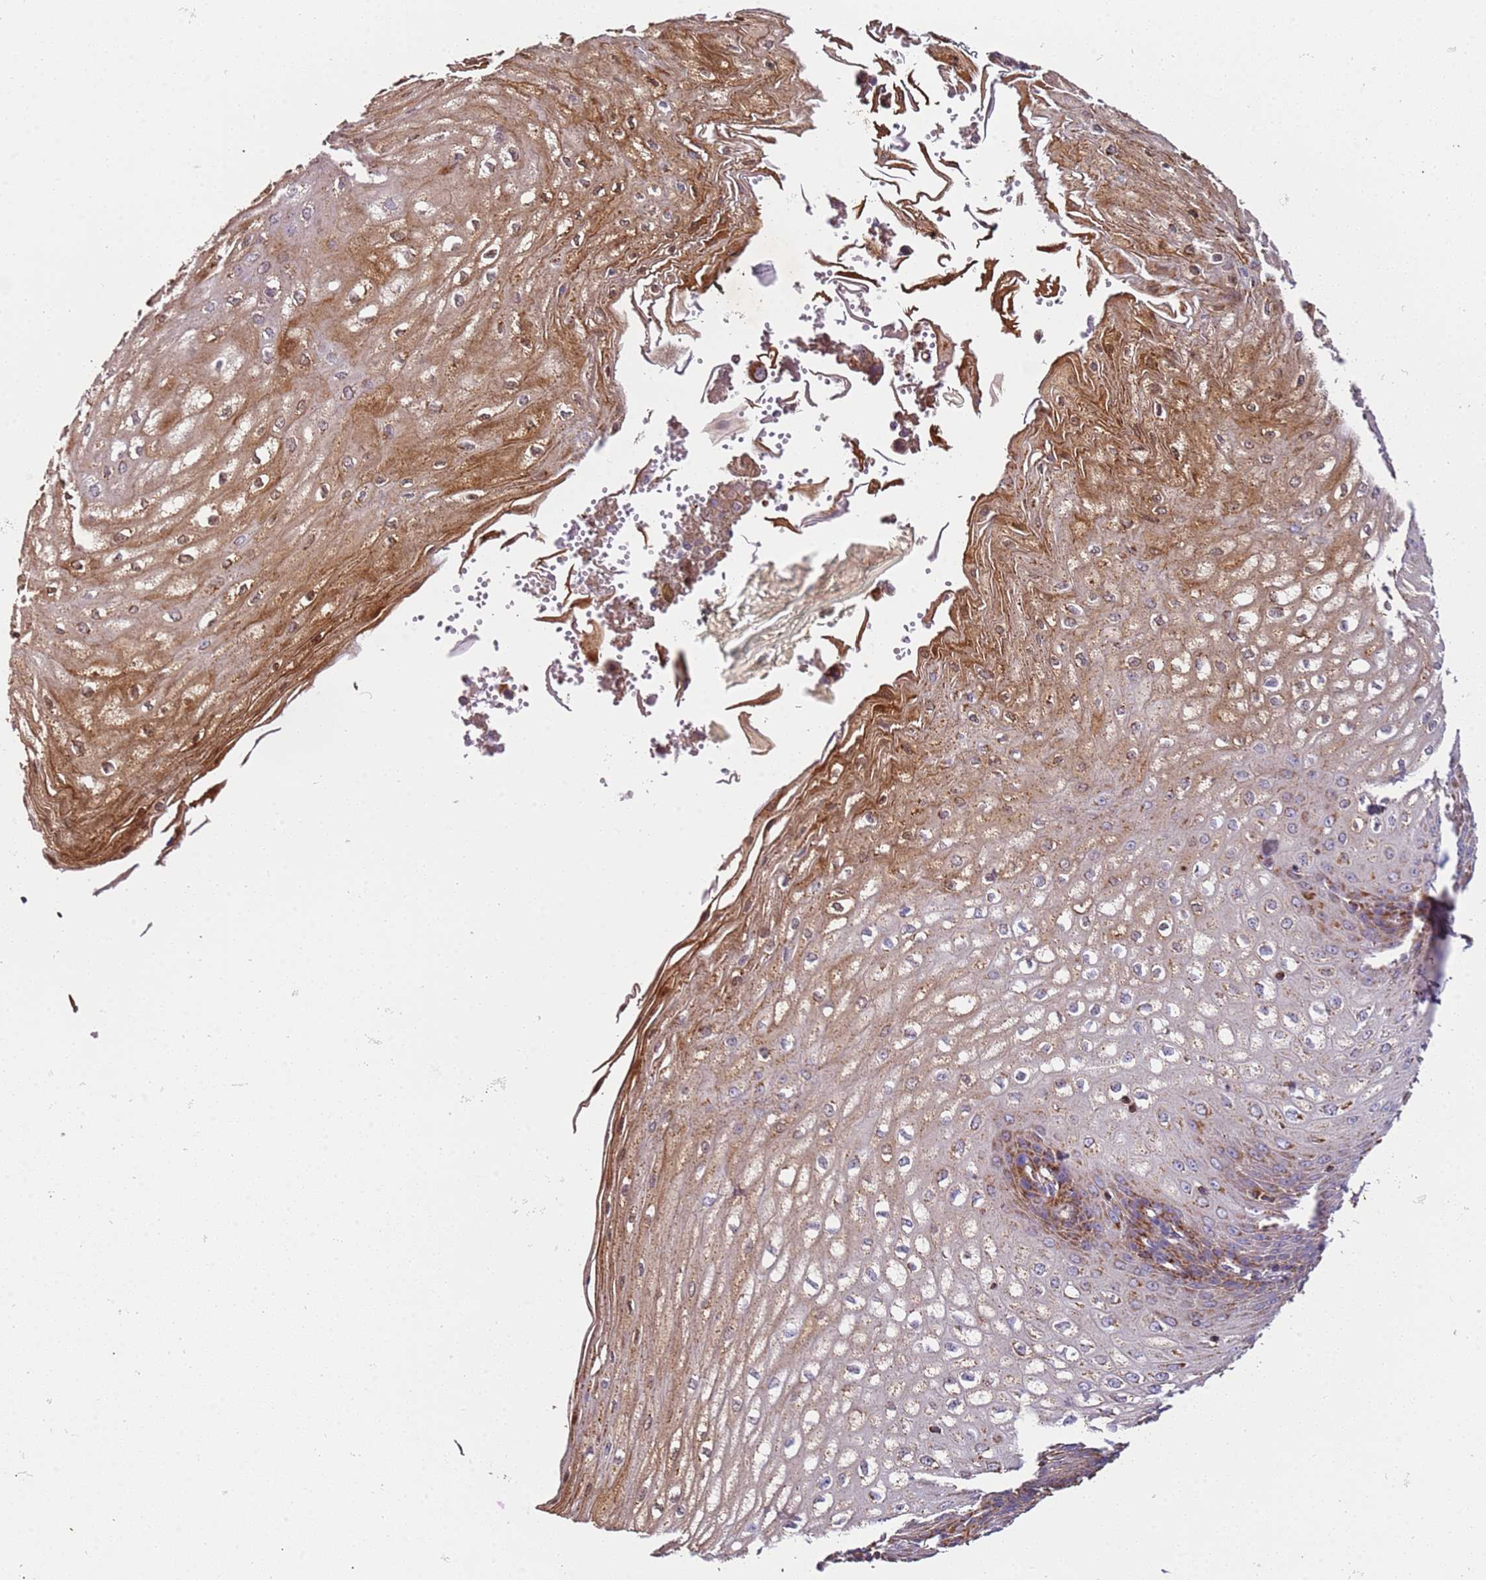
{"staining": {"intensity": "moderate", "quantity": ">75%", "location": "cytoplasmic/membranous"}, "tissue": "esophagus", "cell_type": "Squamous epithelial cells", "image_type": "normal", "snomed": [{"axis": "morphology", "description": "Normal tissue, NOS"}, {"axis": "topography", "description": "Esophagus"}], "caption": "Protein staining by immunohistochemistry demonstrates moderate cytoplasmic/membranous positivity in about >75% of squamous epithelial cells in normal esophagus. The staining was performed using DAB (3,3'-diaminobenzidine), with brown indicating positive protein expression. Nuclei are stained blue with hematoxylin.", "gene": "RMND5A", "patient": {"sex": "male", "age": 60}}